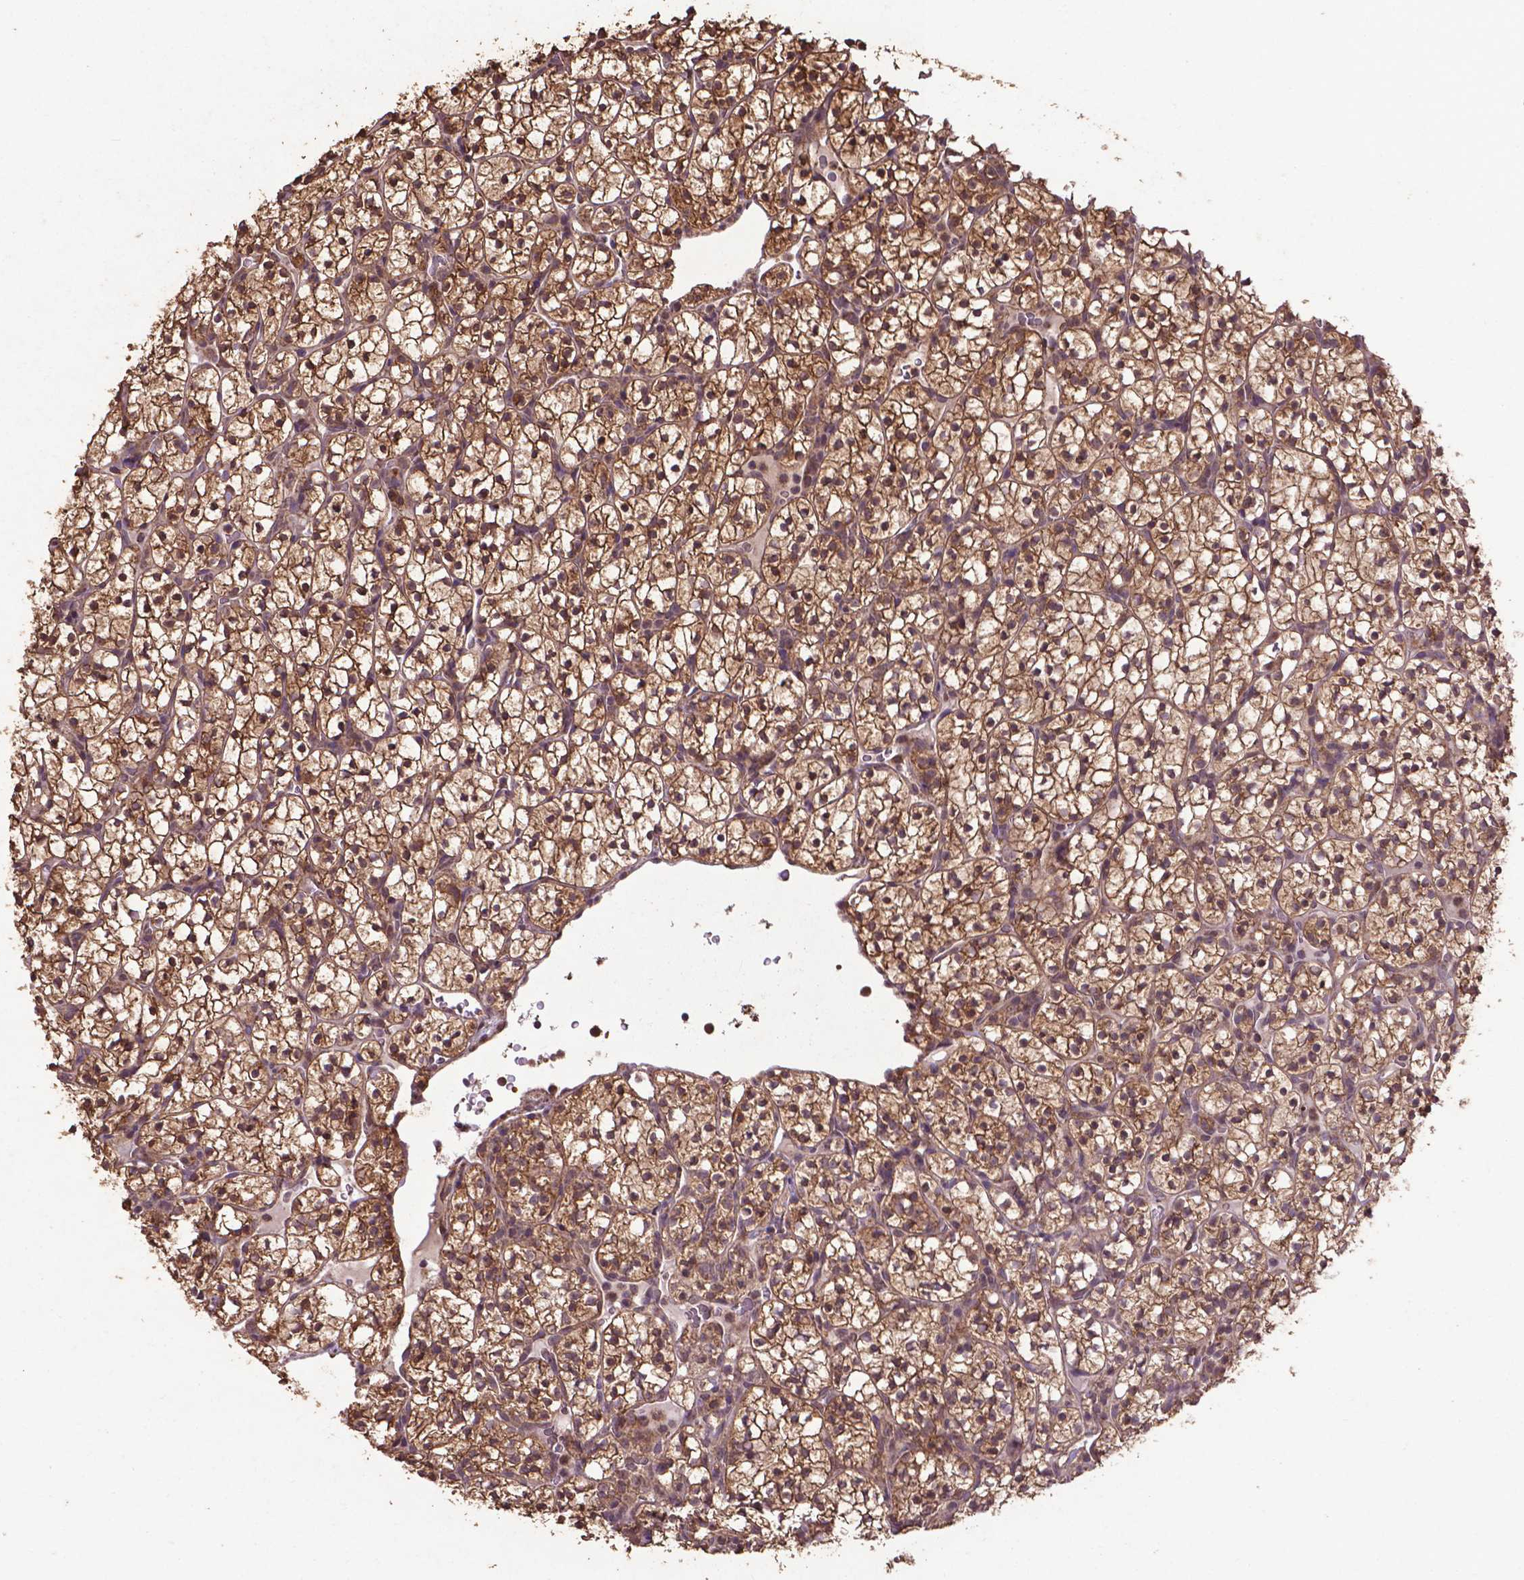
{"staining": {"intensity": "moderate", "quantity": ">75%", "location": "cytoplasmic/membranous,nuclear"}, "tissue": "renal cancer", "cell_type": "Tumor cells", "image_type": "cancer", "snomed": [{"axis": "morphology", "description": "Adenocarcinoma, NOS"}, {"axis": "topography", "description": "Kidney"}], "caption": "Protein staining of renal cancer (adenocarcinoma) tissue demonstrates moderate cytoplasmic/membranous and nuclear staining in approximately >75% of tumor cells. (IHC, brightfield microscopy, high magnification).", "gene": "DCAF1", "patient": {"sex": "female", "age": 89}}